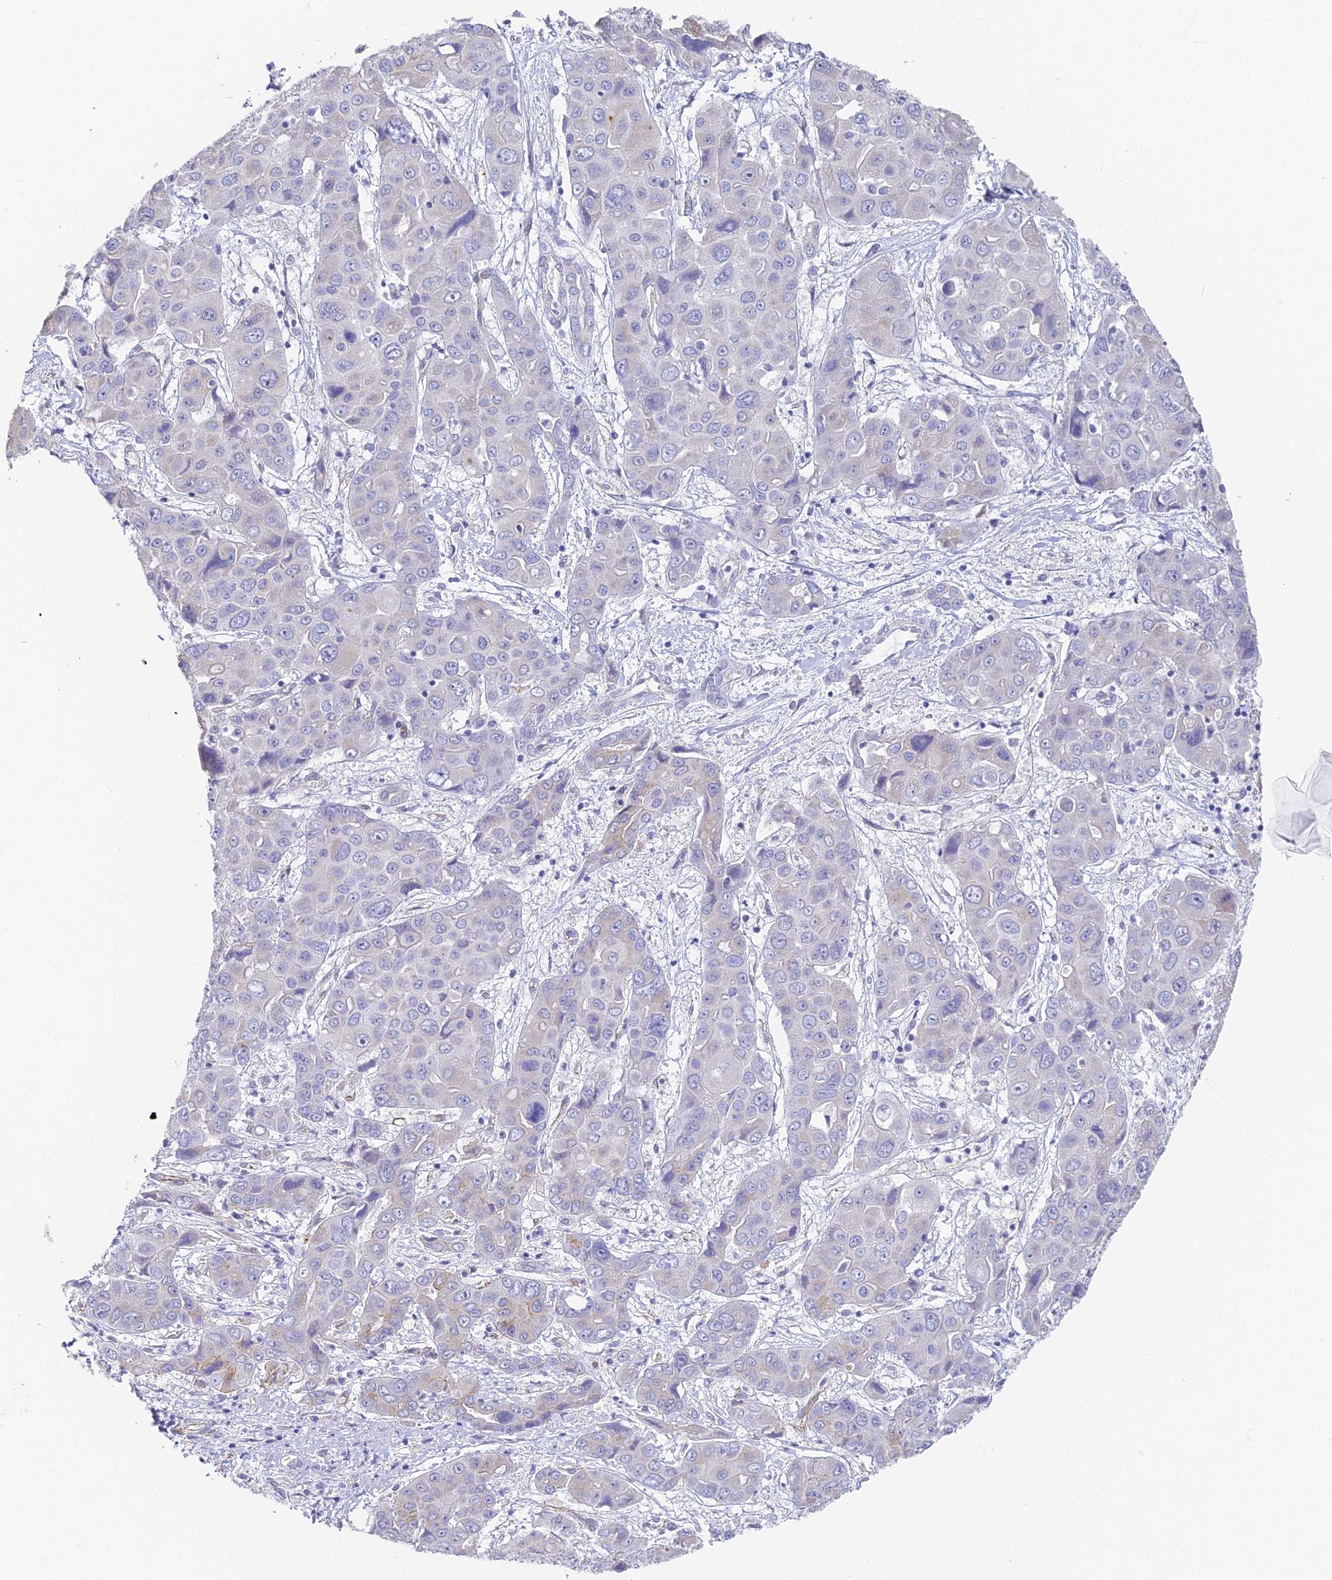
{"staining": {"intensity": "negative", "quantity": "none", "location": "none"}, "tissue": "liver cancer", "cell_type": "Tumor cells", "image_type": "cancer", "snomed": [{"axis": "morphology", "description": "Cholangiocarcinoma"}, {"axis": "topography", "description": "Liver"}], "caption": "Immunohistochemistry (IHC) of liver cholangiocarcinoma reveals no staining in tumor cells. (Immunohistochemistry (IHC), brightfield microscopy, high magnification).", "gene": "GJA1", "patient": {"sex": "male", "age": 67}}